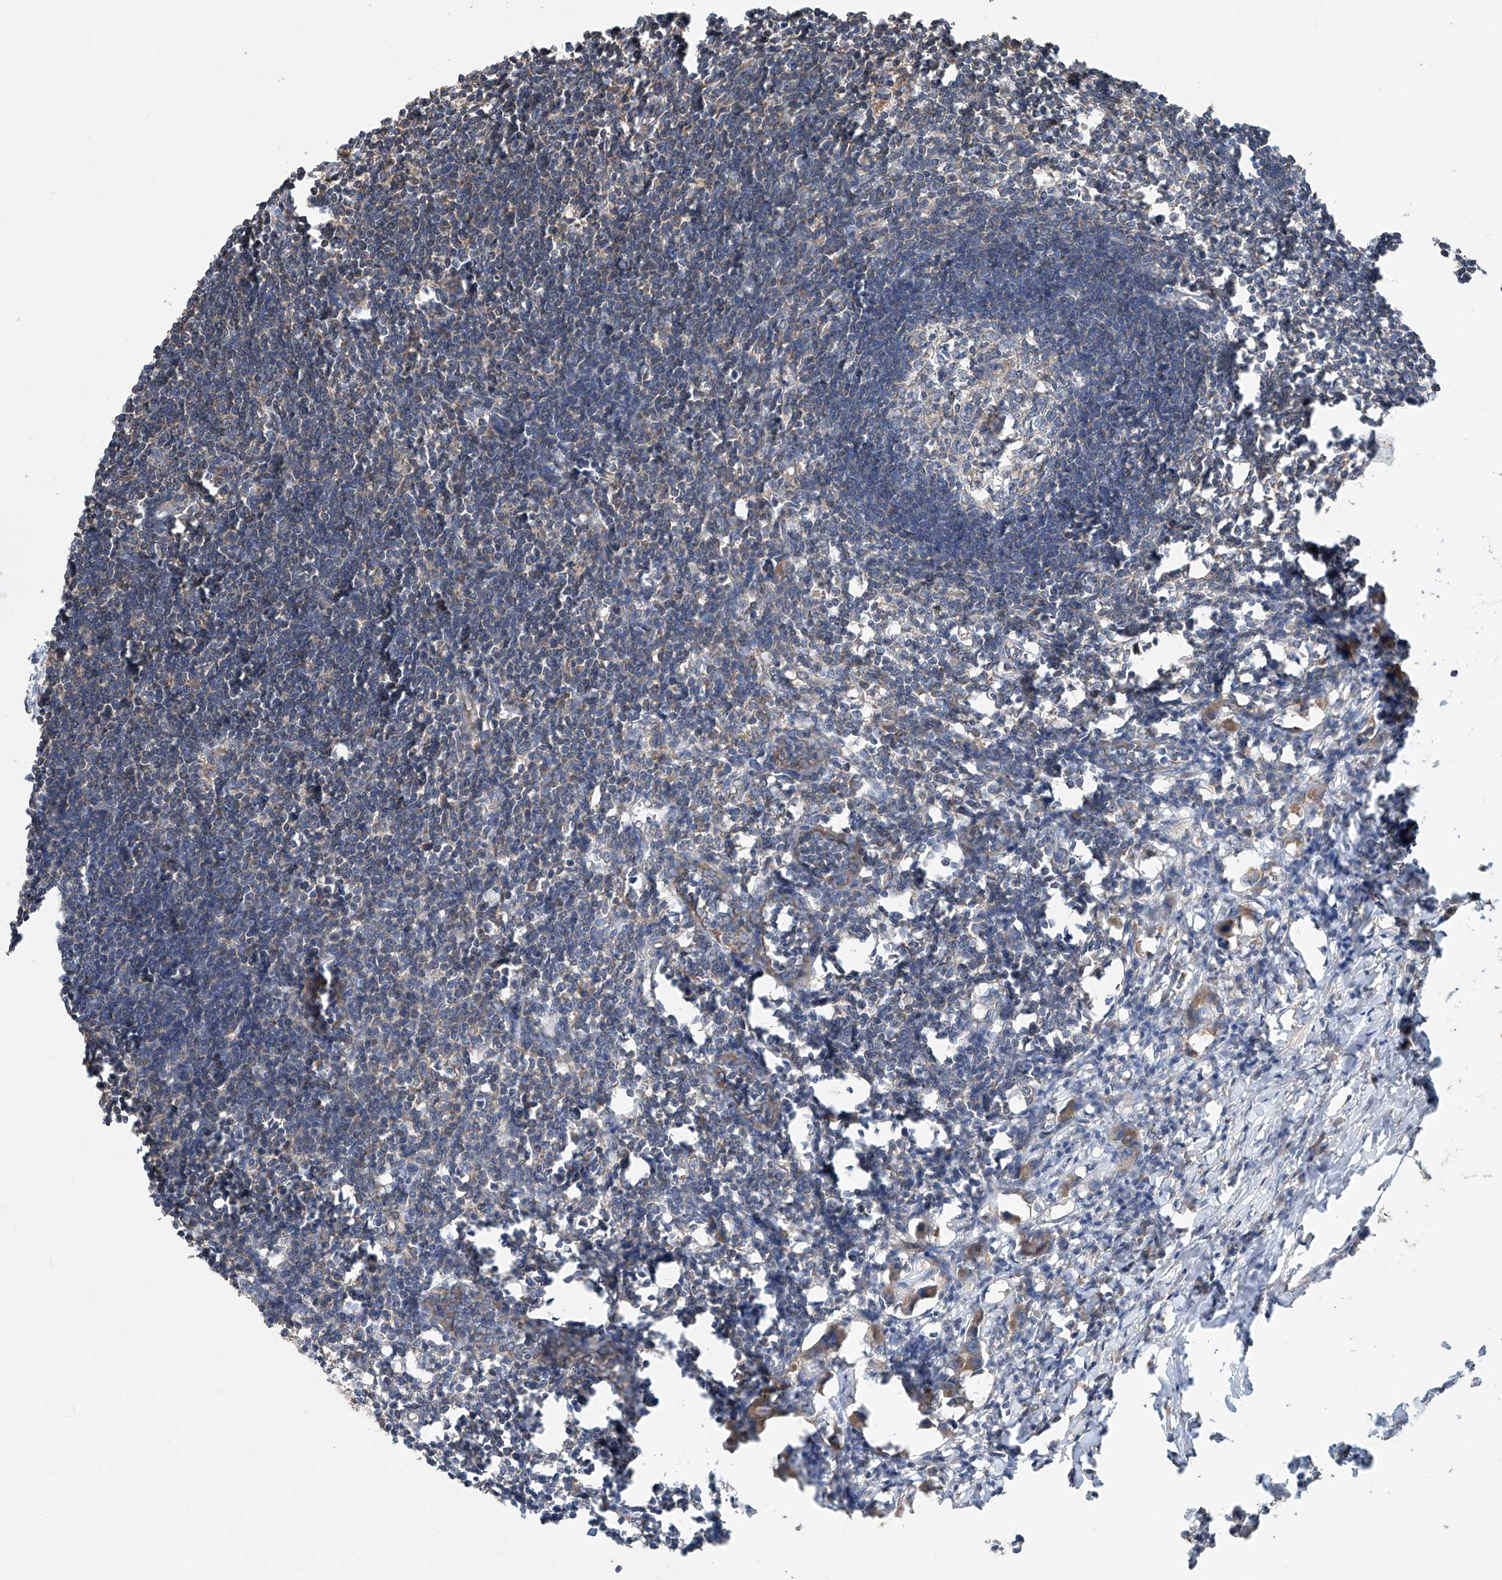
{"staining": {"intensity": "negative", "quantity": "none", "location": "none"}, "tissue": "lymph node", "cell_type": "Germinal center cells", "image_type": "normal", "snomed": [{"axis": "morphology", "description": "Normal tissue, NOS"}, {"axis": "morphology", "description": "Malignant melanoma, Metastatic site"}, {"axis": "topography", "description": "Lymph node"}], "caption": "Micrograph shows no significant protein positivity in germinal center cells of normal lymph node. Brightfield microscopy of IHC stained with DAB (3,3'-diaminobenzidine) (brown) and hematoxylin (blue), captured at high magnification.", "gene": "PHACTR4", "patient": {"sex": "male", "age": 41}}